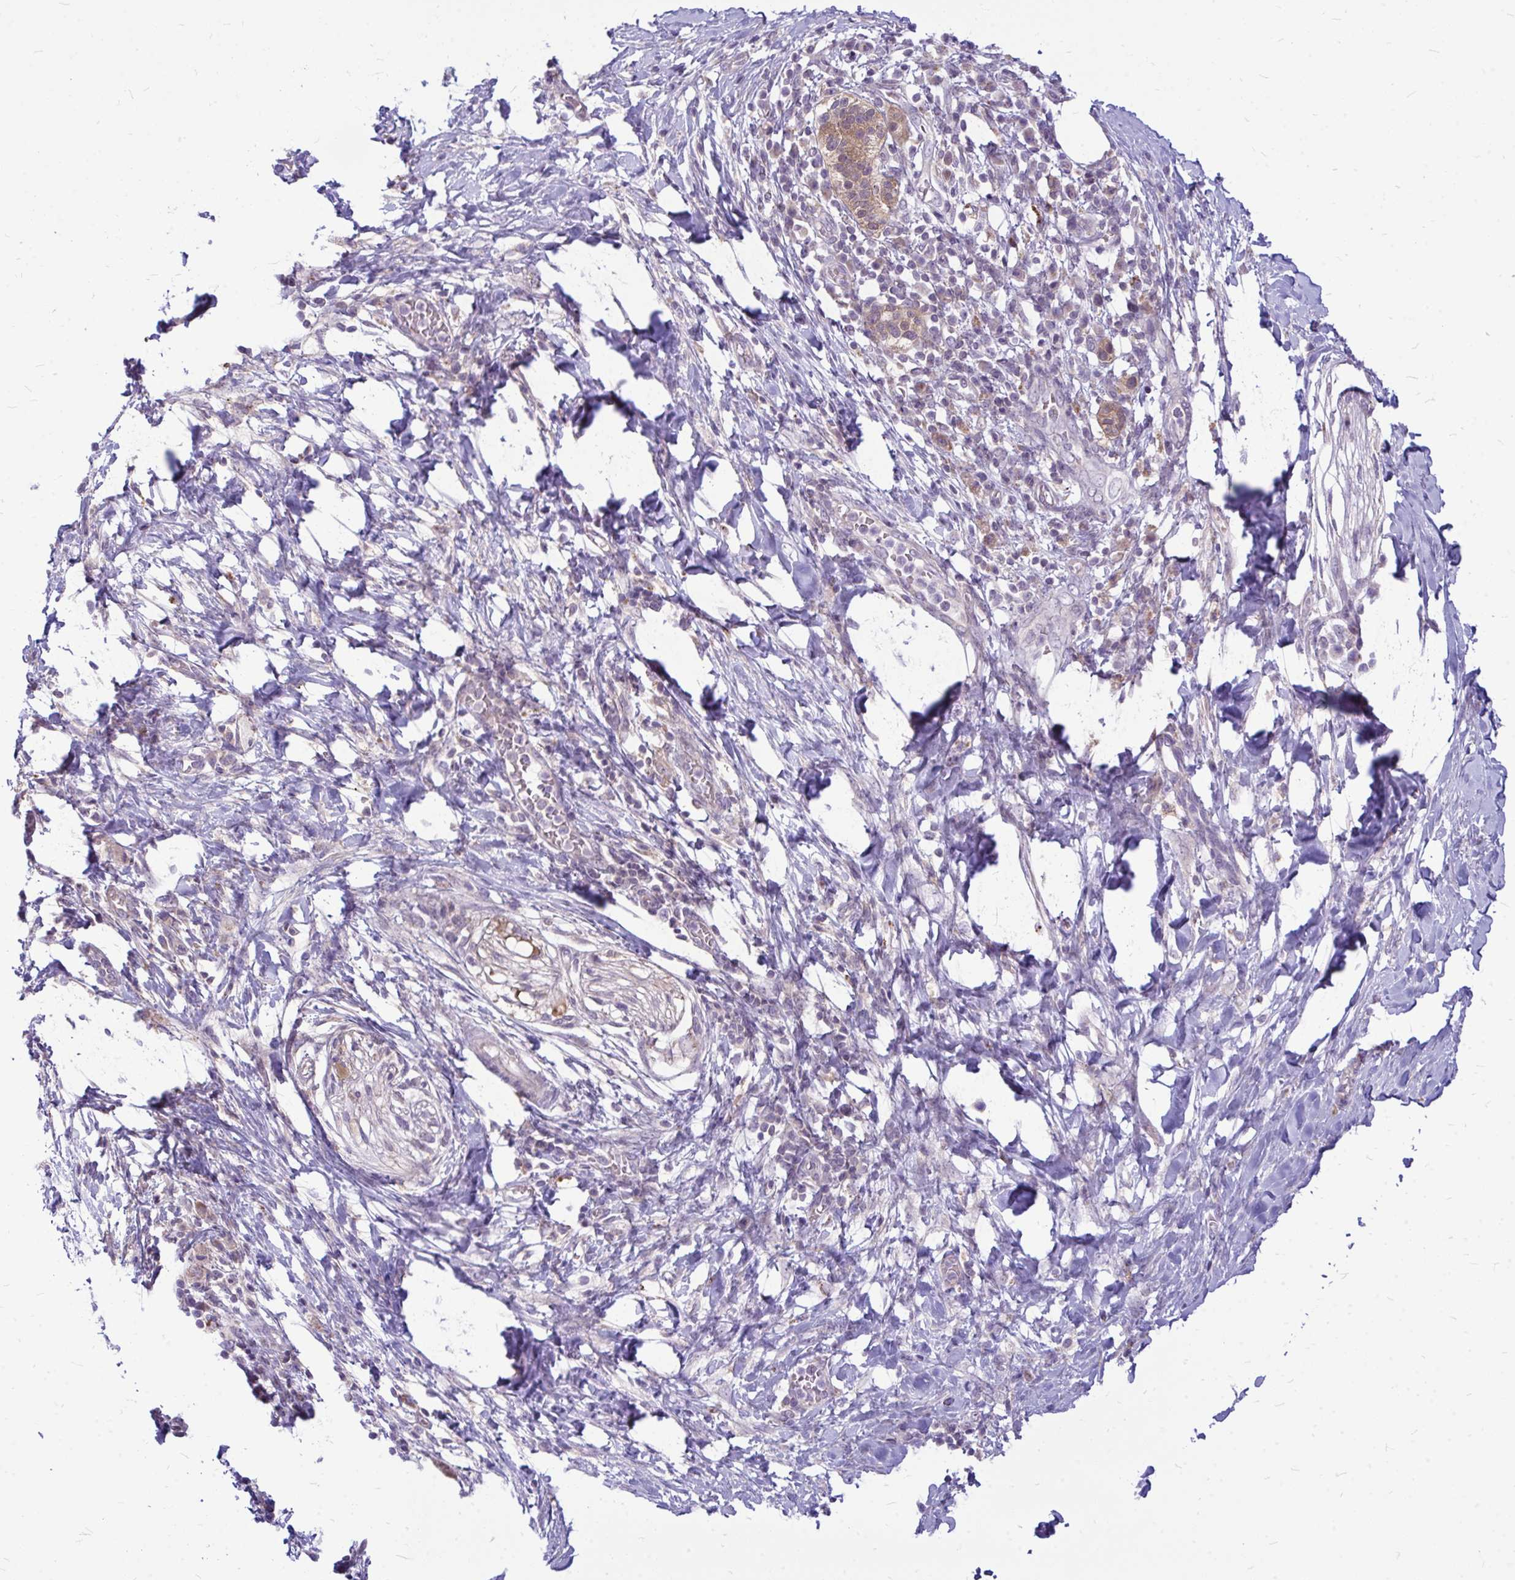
{"staining": {"intensity": "weak", "quantity": "<25%", "location": "cytoplasmic/membranous"}, "tissue": "pancreatic cancer", "cell_type": "Tumor cells", "image_type": "cancer", "snomed": [{"axis": "morphology", "description": "Adenocarcinoma, NOS"}, {"axis": "topography", "description": "Pancreas"}], "caption": "A high-resolution photomicrograph shows immunohistochemistry staining of adenocarcinoma (pancreatic), which reveals no significant positivity in tumor cells.", "gene": "ZSCAN25", "patient": {"sex": "female", "age": 72}}